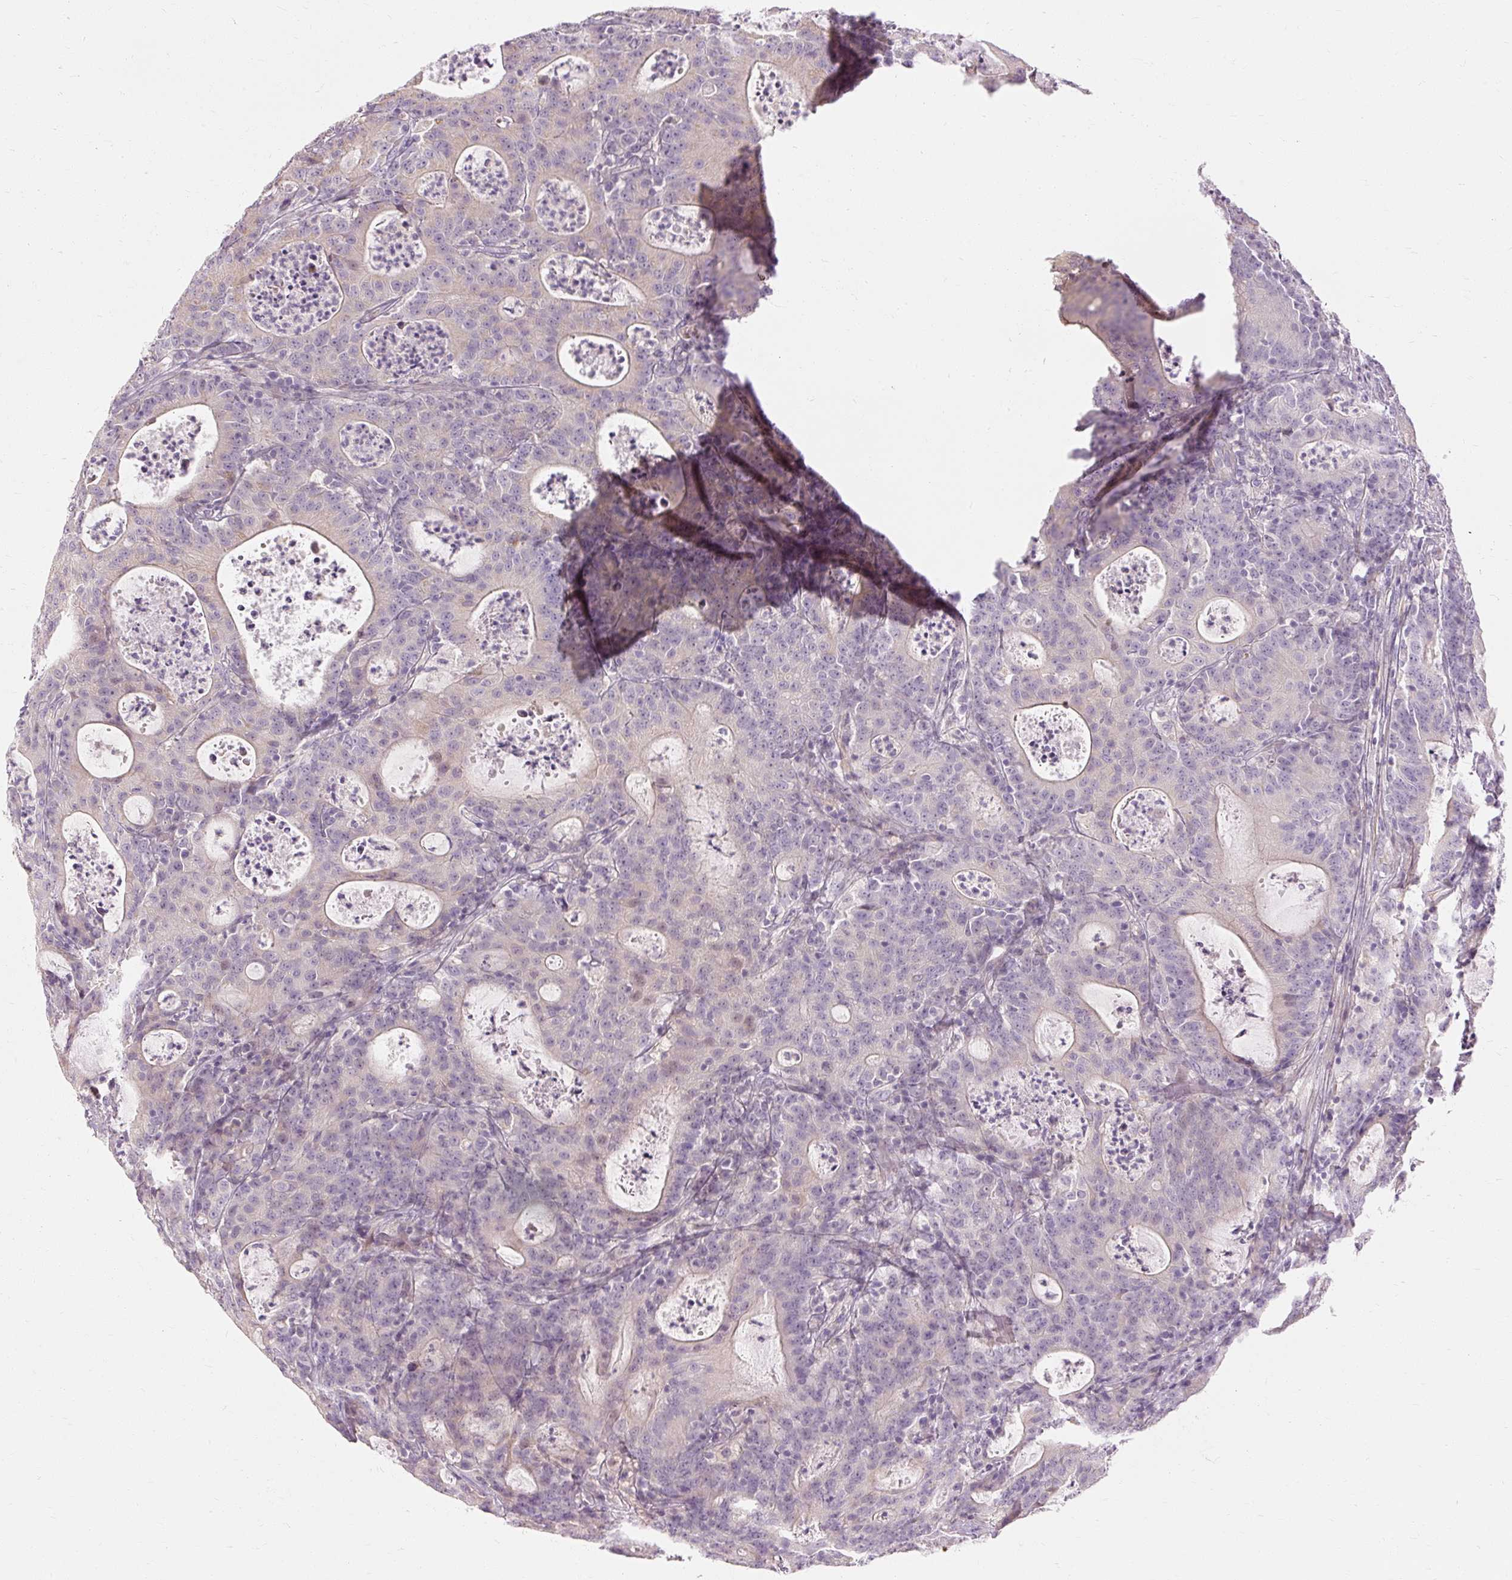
{"staining": {"intensity": "negative", "quantity": "none", "location": "none"}, "tissue": "colorectal cancer", "cell_type": "Tumor cells", "image_type": "cancer", "snomed": [{"axis": "morphology", "description": "Adenocarcinoma, NOS"}, {"axis": "topography", "description": "Colon"}], "caption": "Colorectal cancer stained for a protein using immunohistochemistry shows no staining tumor cells.", "gene": "CAPN3", "patient": {"sex": "male", "age": 83}}